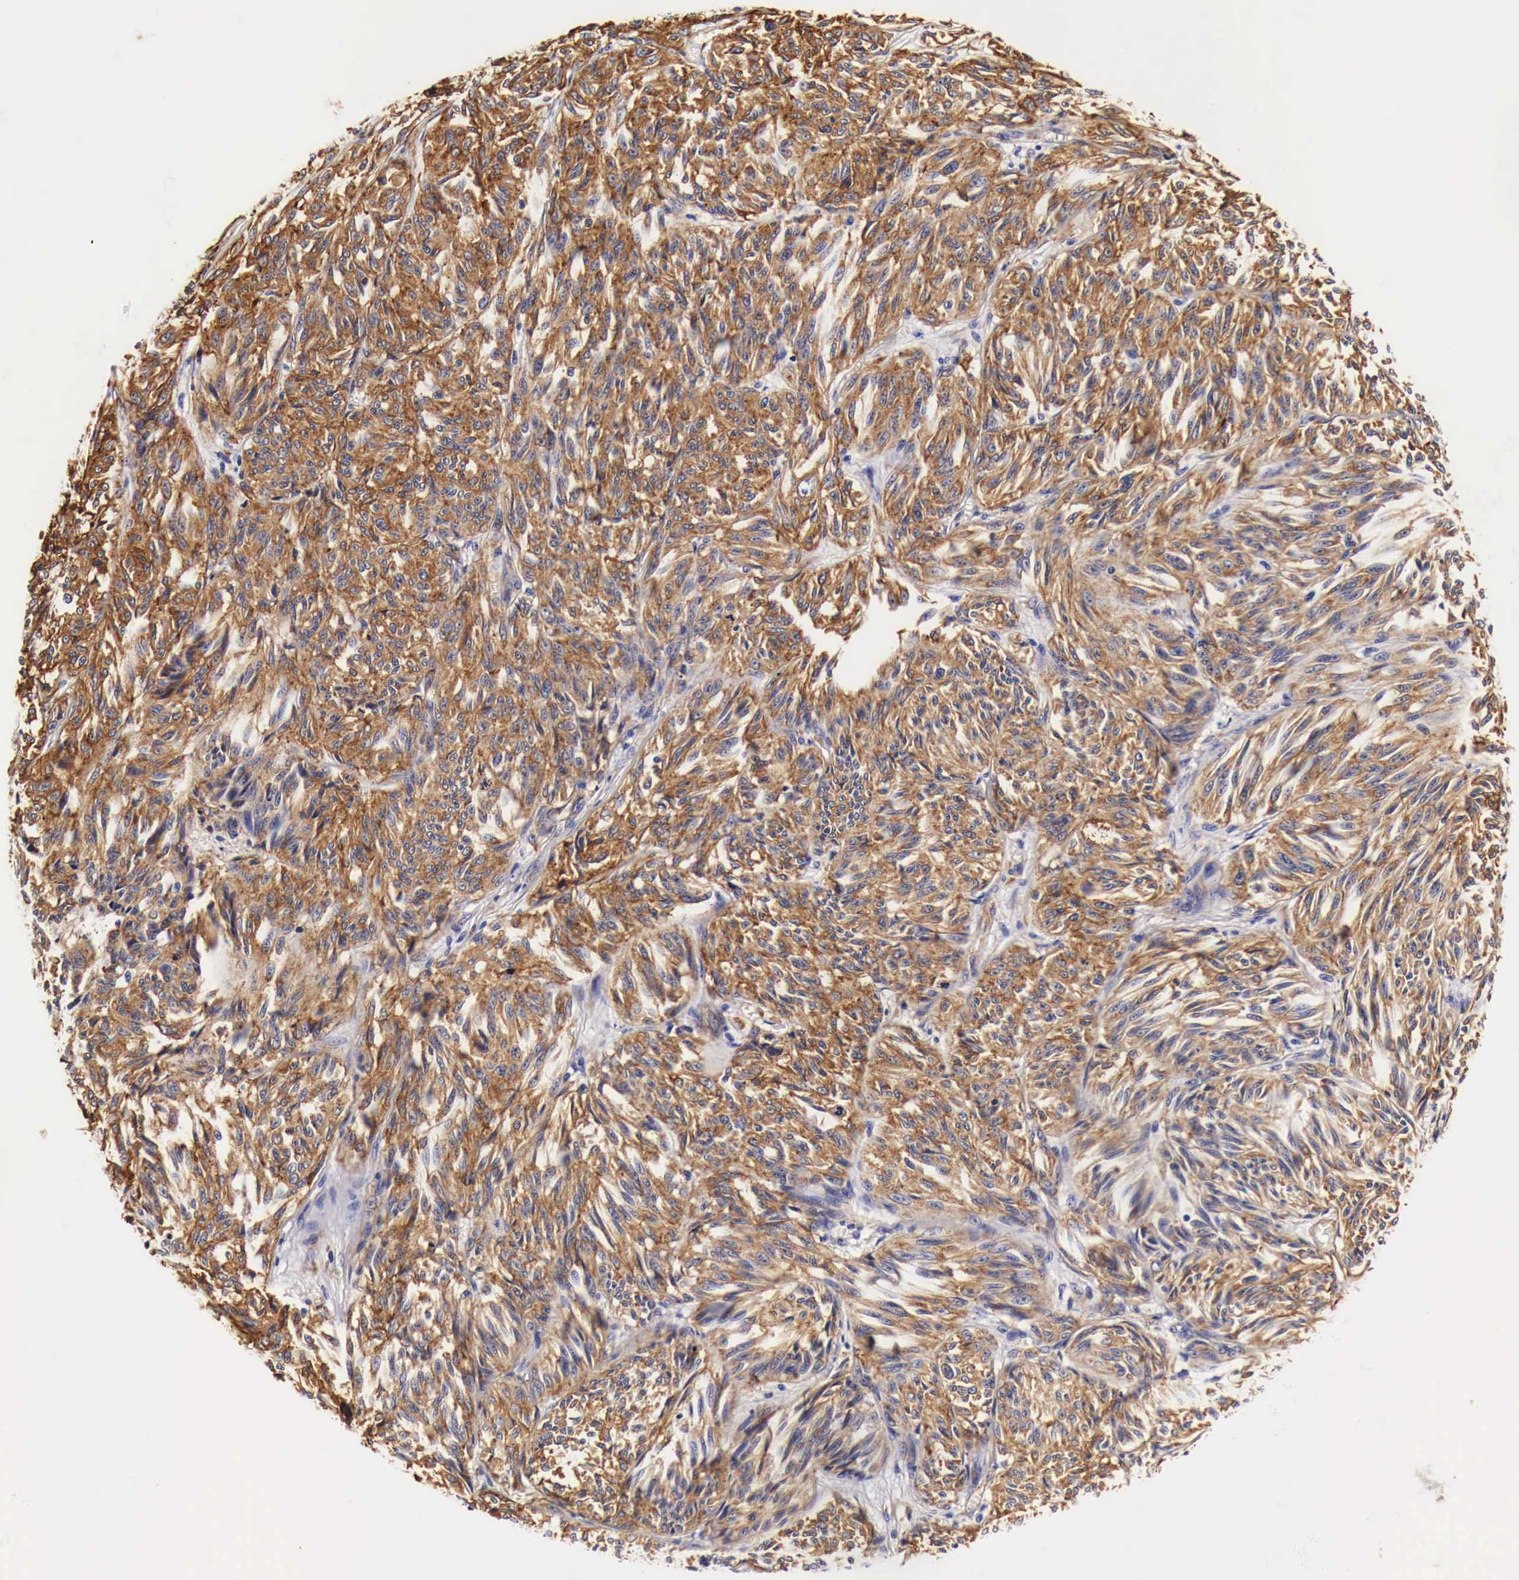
{"staining": {"intensity": "strong", "quantity": ">75%", "location": "cytoplasmic/membranous"}, "tissue": "melanoma", "cell_type": "Tumor cells", "image_type": "cancer", "snomed": [{"axis": "morphology", "description": "Malignant melanoma, NOS"}, {"axis": "topography", "description": "Skin"}], "caption": "Human malignant melanoma stained with a brown dye displays strong cytoplasmic/membranous positive expression in approximately >75% of tumor cells.", "gene": "LAMB2", "patient": {"sex": "male", "age": 54}}